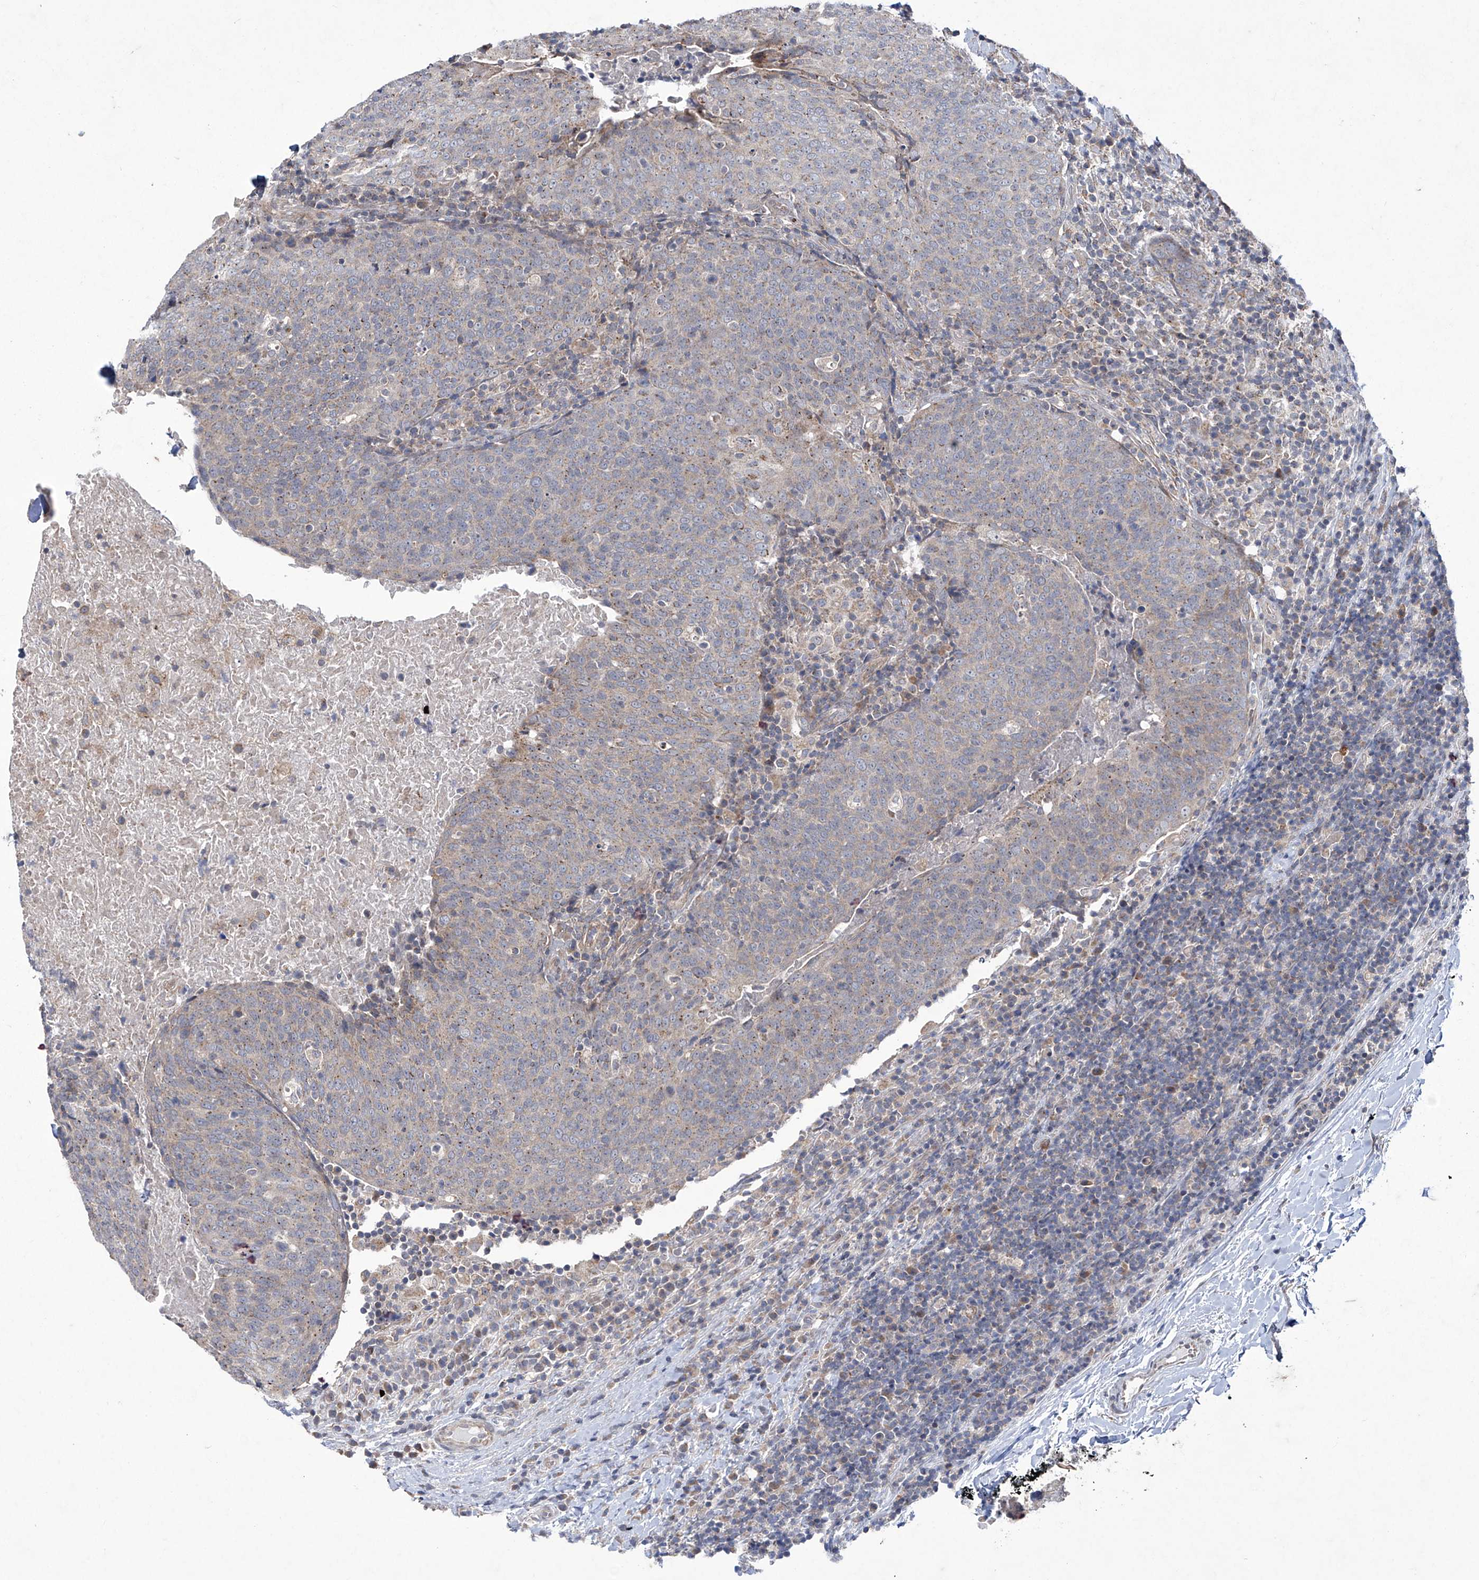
{"staining": {"intensity": "weak", "quantity": "<25%", "location": "cytoplasmic/membranous"}, "tissue": "head and neck cancer", "cell_type": "Tumor cells", "image_type": "cancer", "snomed": [{"axis": "morphology", "description": "Squamous cell carcinoma, NOS"}, {"axis": "morphology", "description": "Squamous cell carcinoma, metastatic, NOS"}, {"axis": "topography", "description": "Lymph node"}, {"axis": "topography", "description": "Head-Neck"}], "caption": "Head and neck cancer was stained to show a protein in brown. There is no significant expression in tumor cells. (Stains: DAB IHC with hematoxylin counter stain, Microscopy: brightfield microscopy at high magnification).", "gene": "TRIM60", "patient": {"sex": "male", "age": 62}}